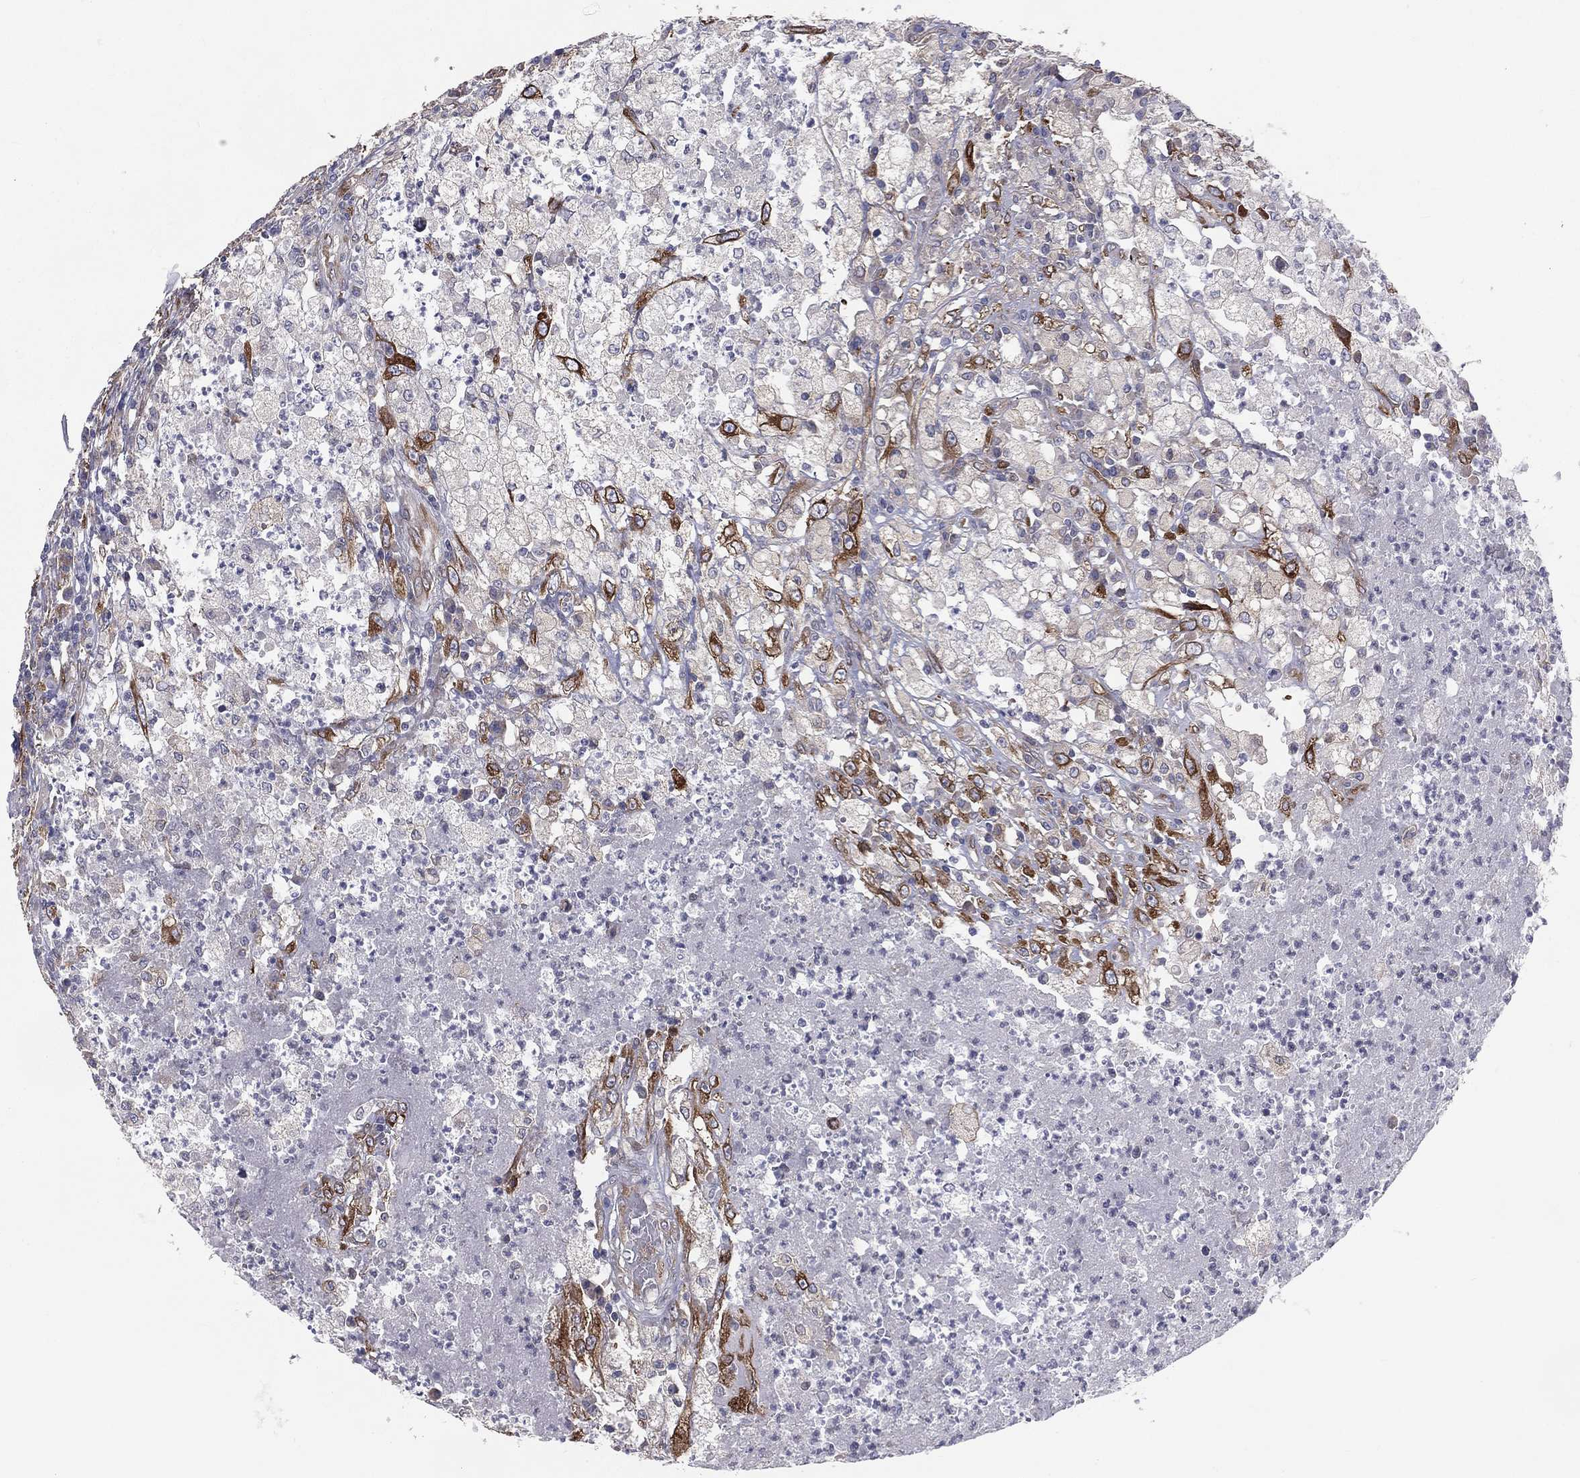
{"staining": {"intensity": "strong", "quantity": "<25%", "location": "cytoplasmic/membranous"}, "tissue": "testis cancer", "cell_type": "Tumor cells", "image_type": "cancer", "snomed": [{"axis": "morphology", "description": "Necrosis, NOS"}, {"axis": "morphology", "description": "Carcinoma, Embryonal, NOS"}, {"axis": "topography", "description": "Testis"}], "caption": "Embryonal carcinoma (testis) stained with a brown dye exhibits strong cytoplasmic/membranous positive positivity in about <25% of tumor cells.", "gene": "PGRMC1", "patient": {"sex": "male", "age": 19}}